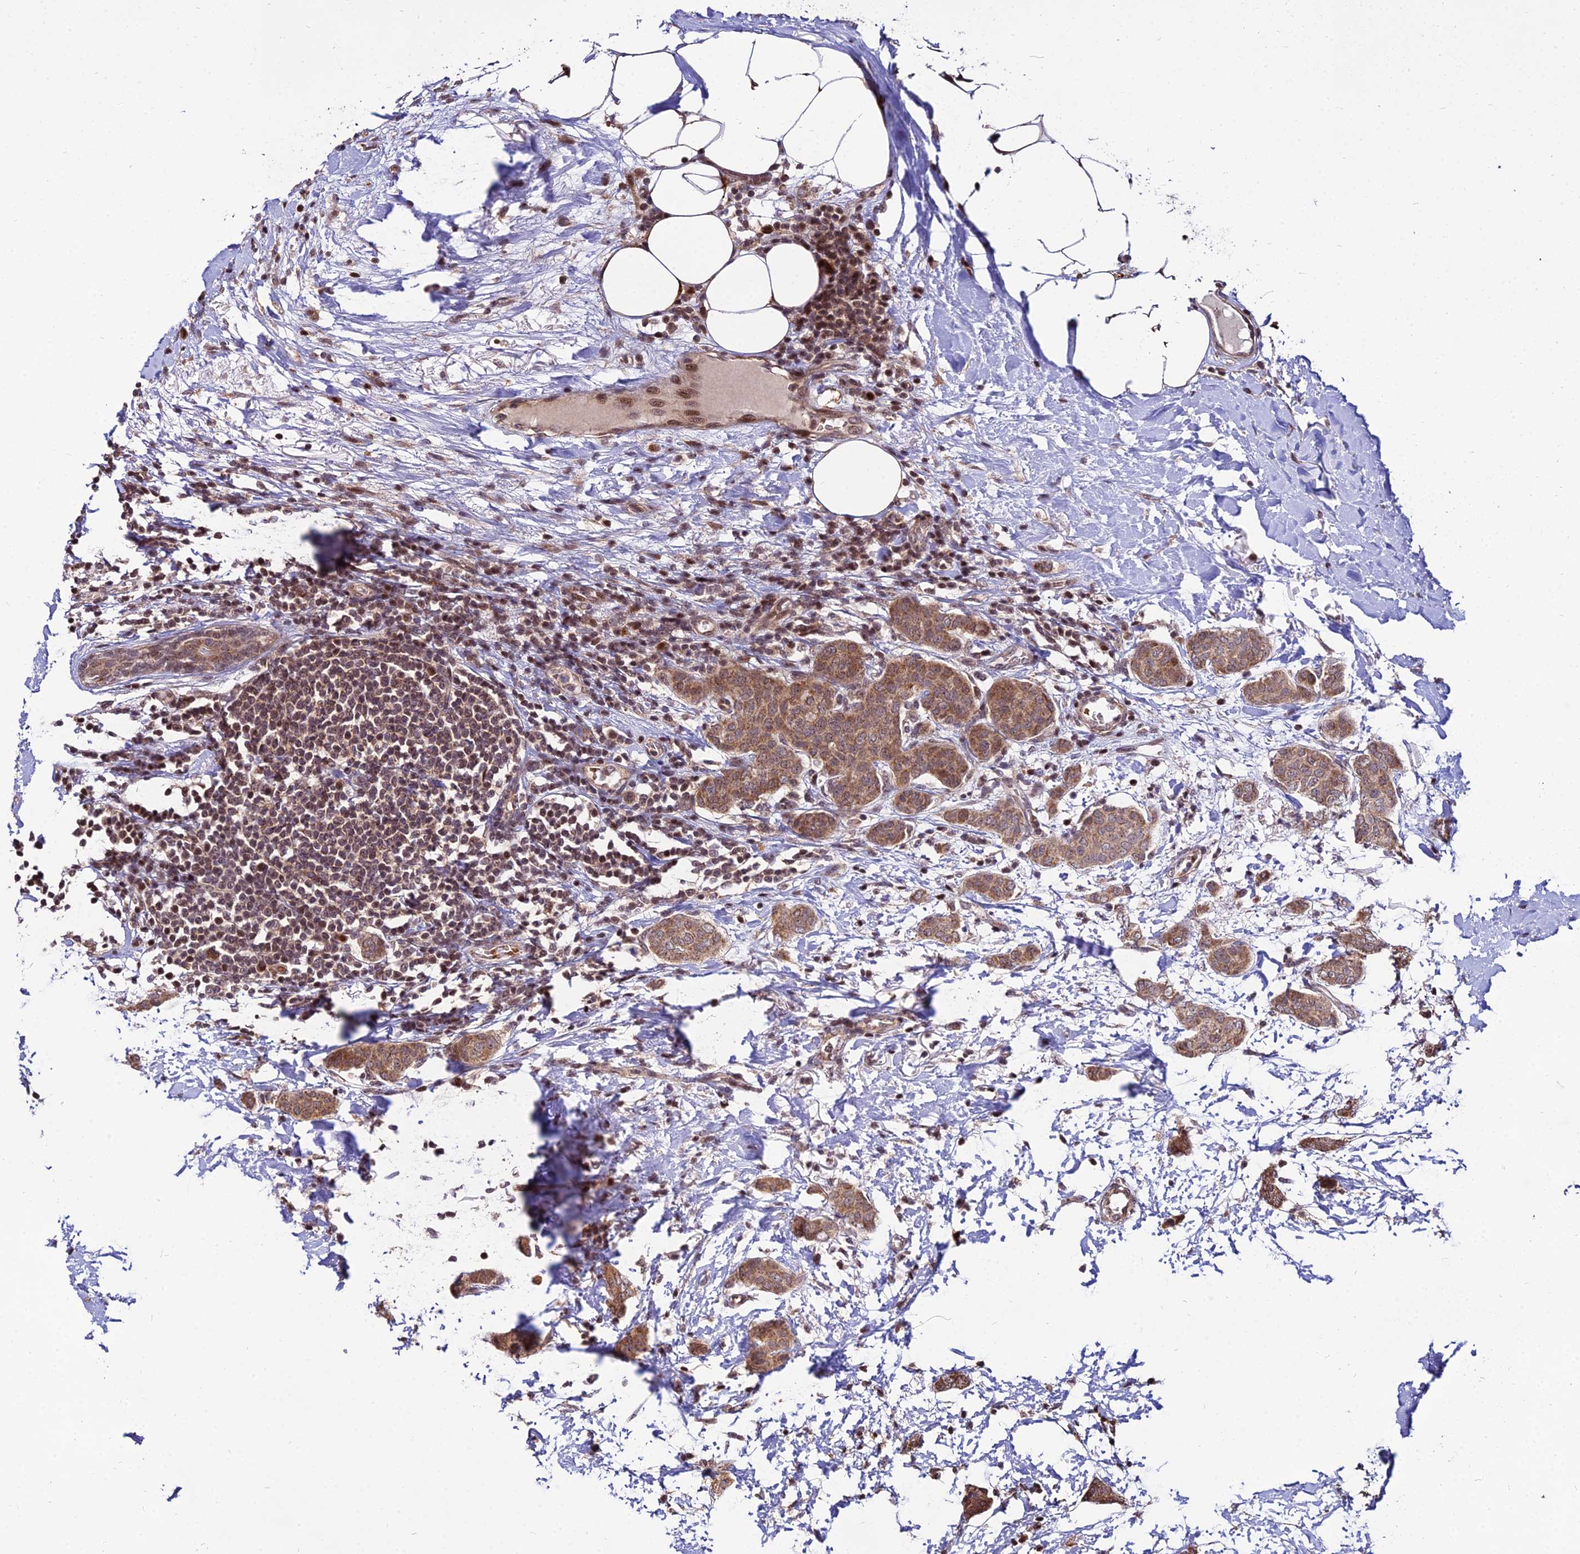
{"staining": {"intensity": "moderate", "quantity": ">75%", "location": "cytoplasmic/membranous"}, "tissue": "breast cancer", "cell_type": "Tumor cells", "image_type": "cancer", "snomed": [{"axis": "morphology", "description": "Duct carcinoma"}, {"axis": "topography", "description": "Breast"}], "caption": "A medium amount of moderate cytoplasmic/membranous staining is identified in approximately >75% of tumor cells in infiltrating ductal carcinoma (breast) tissue.", "gene": "CIB3", "patient": {"sex": "female", "age": 72}}